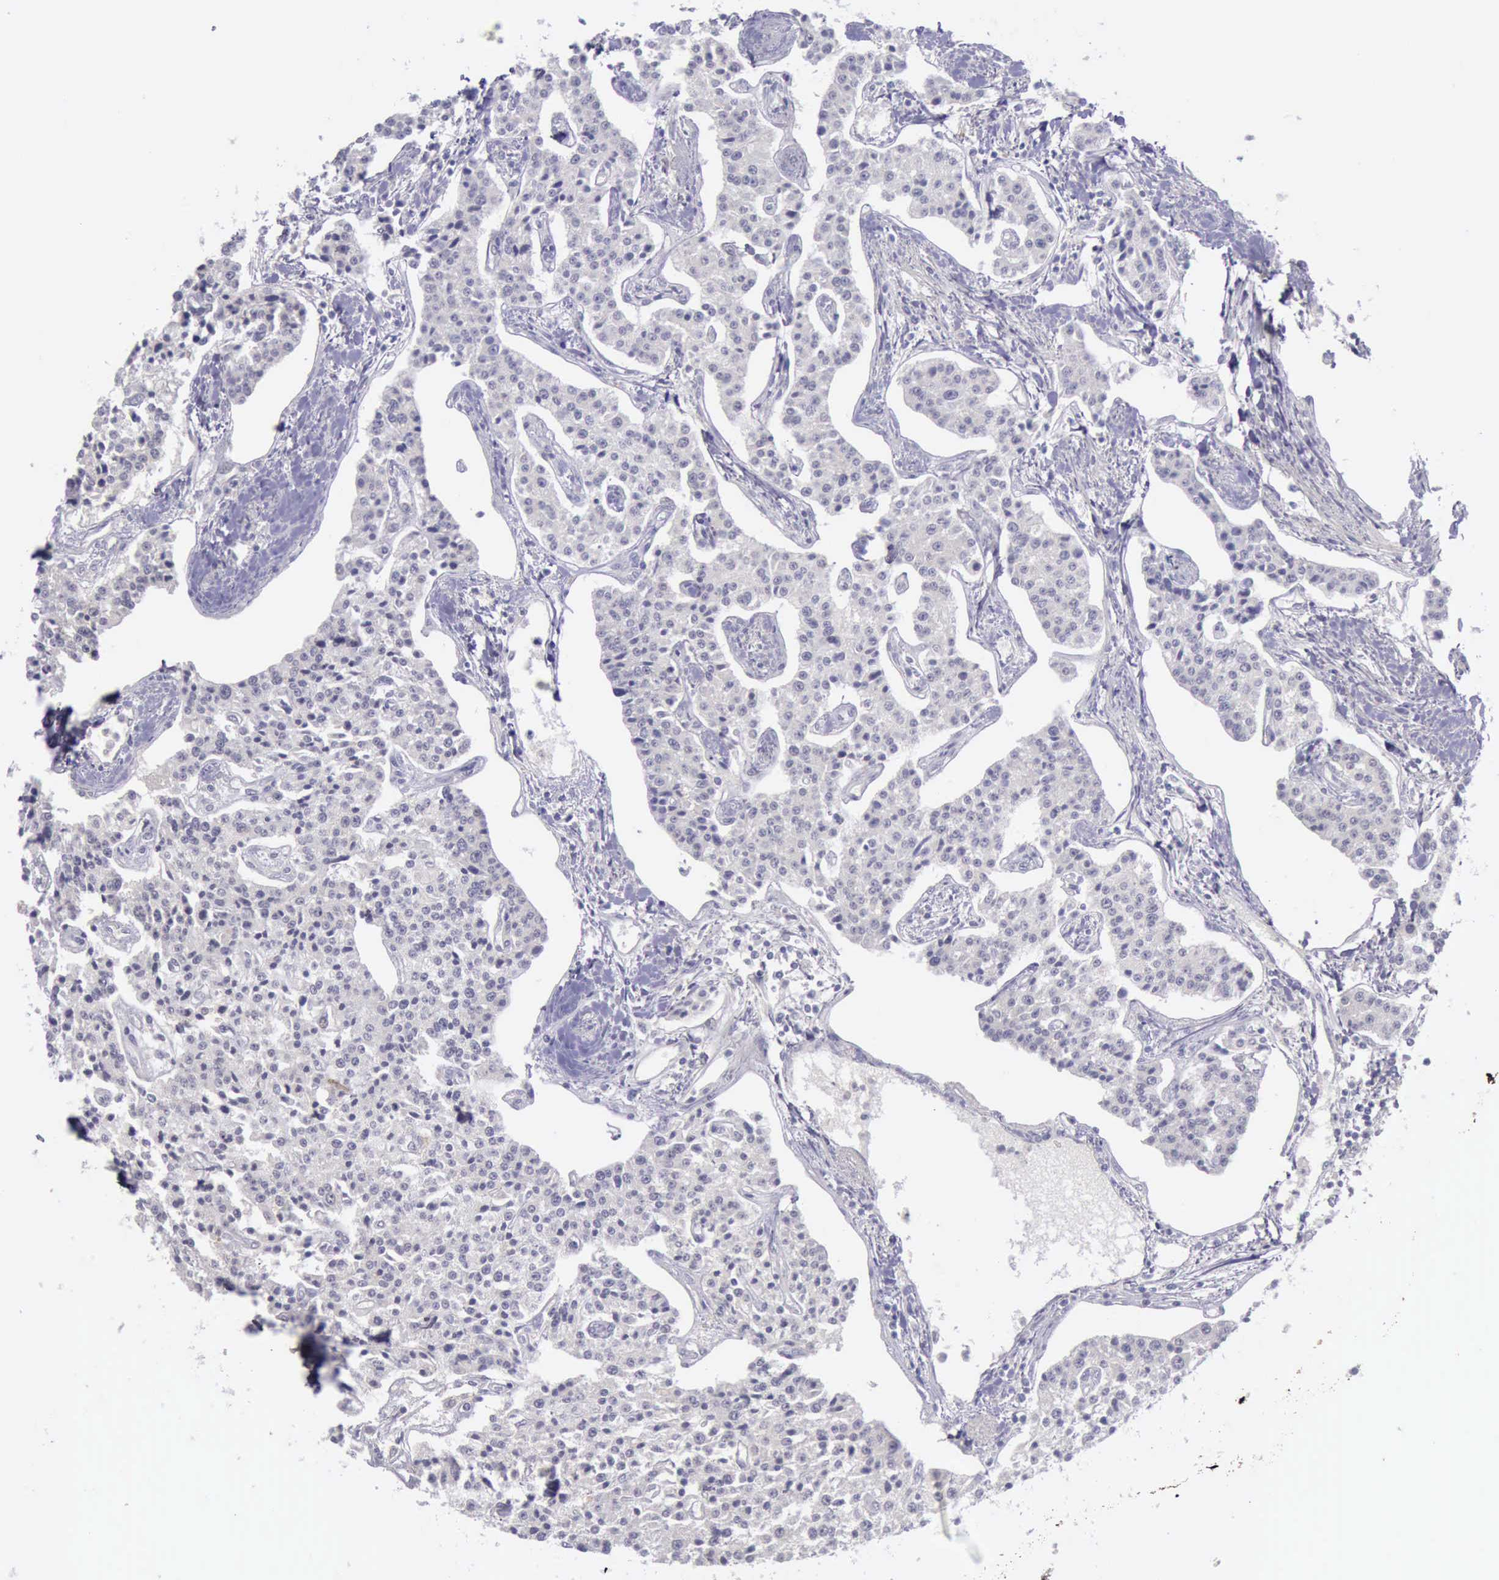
{"staining": {"intensity": "negative", "quantity": "none", "location": "none"}, "tissue": "carcinoid", "cell_type": "Tumor cells", "image_type": "cancer", "snomed": [{"axis": "morphology", "description": "Carcinoid, malignant, NOS"}, {"axis": "topography", "description": "Stomach"}], "caption": "Tumor cells show no significant positivity in carcinoid (malignant). (DAB immunohistochemistry (IHC) with hematoxylin counter stain).", "gene": "ARNT2", "patient": {"sex": "female", "age": 76}}